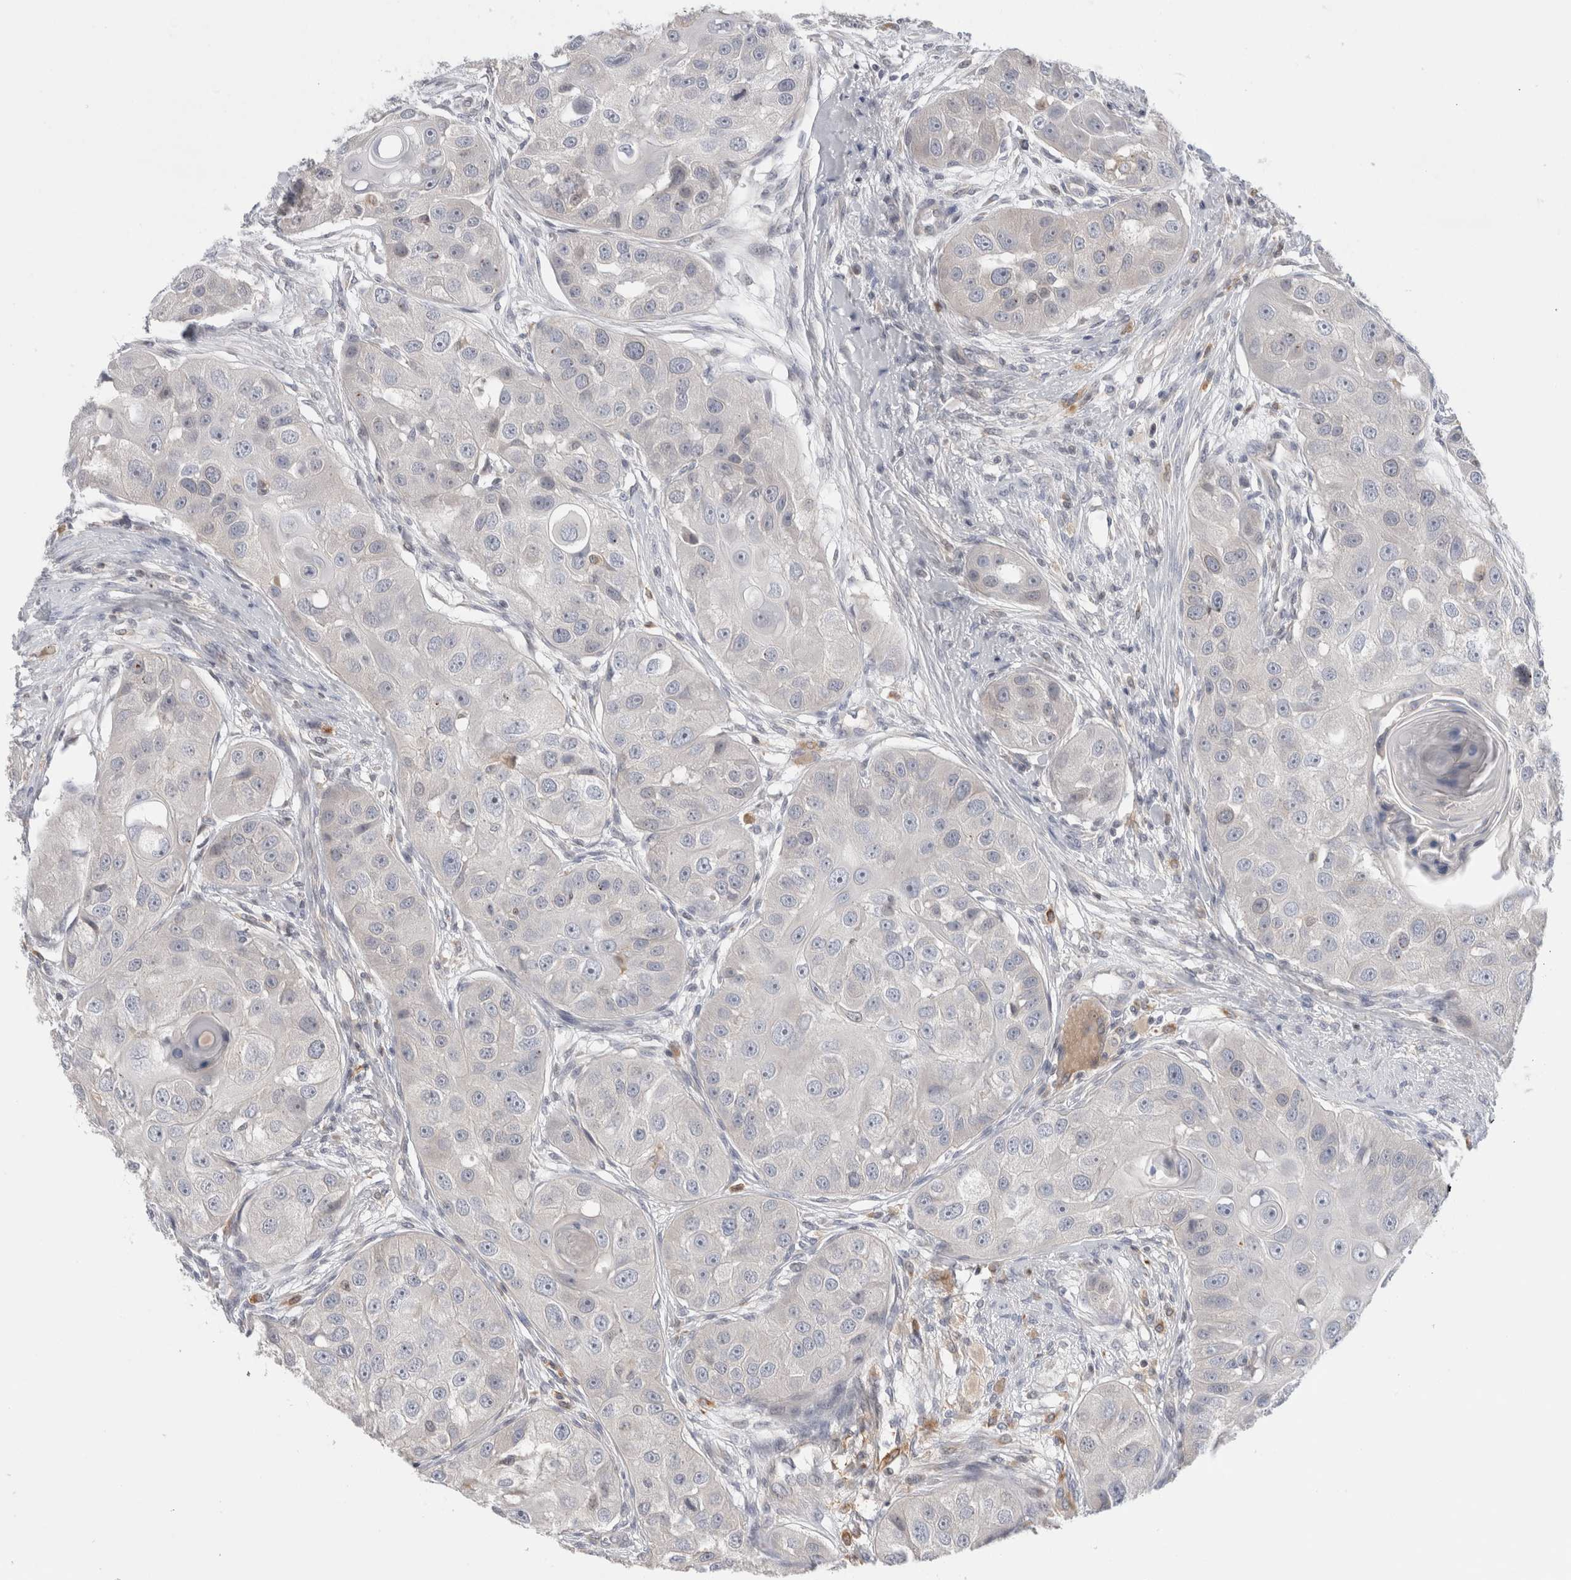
{"staining": {"intensity": "negative", "quantity": "none", "location": "none"}, "tissue": "head and neck cancer", "cell_type": "Tumor cells", "image_type": "cancer", "snomed": [{"axis": "morphology", "description": "Normal tissue, NOS"}, {"axis": "morphology", "description": "Squamous cell carcinoma, NOS"}, {"axis": "topography", "description": "Skeletal muscle"}, {"axis": "topography", "description": "Head-Neck"}], "caption": "The photomicrograph exhibits no significant staining in tumor cells of squamous cell carcinoma (head and neck).", "gene": "SYTL5", "patient": {"sex": "male", "age": 51}}